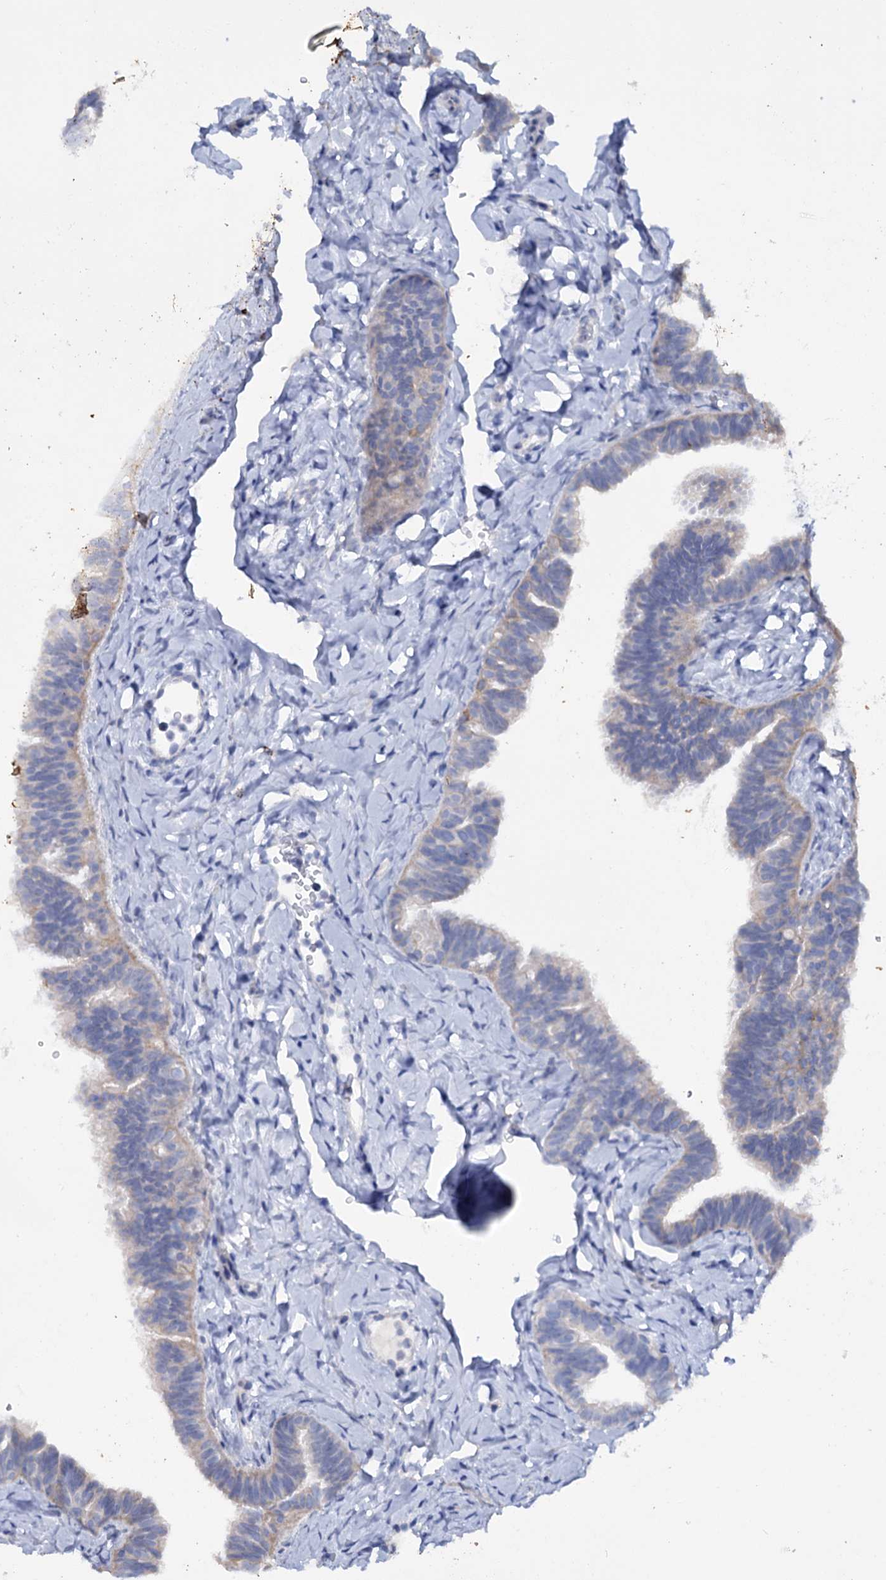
{"staining": {"intensity": "negative", "quantity": "none", "location": "none"}, "tissue": "fallopian tube", "cell_type": "Glandular cells", "image_type": "normal", "snomed": [{"axis": "morphology", "description": "Normal tissue, NOS"}, {"axis": "topography", "description": "Fallopian tube"}], "caption": "Immunohistochemistry (IHC) histopathology image of benign fallopian tube: fallopian tube stained with DAB demonstrates no significant protein expression in glandular cells.", "gene": "FAAP20", "patient": {"sex": "female", "age": 65}}